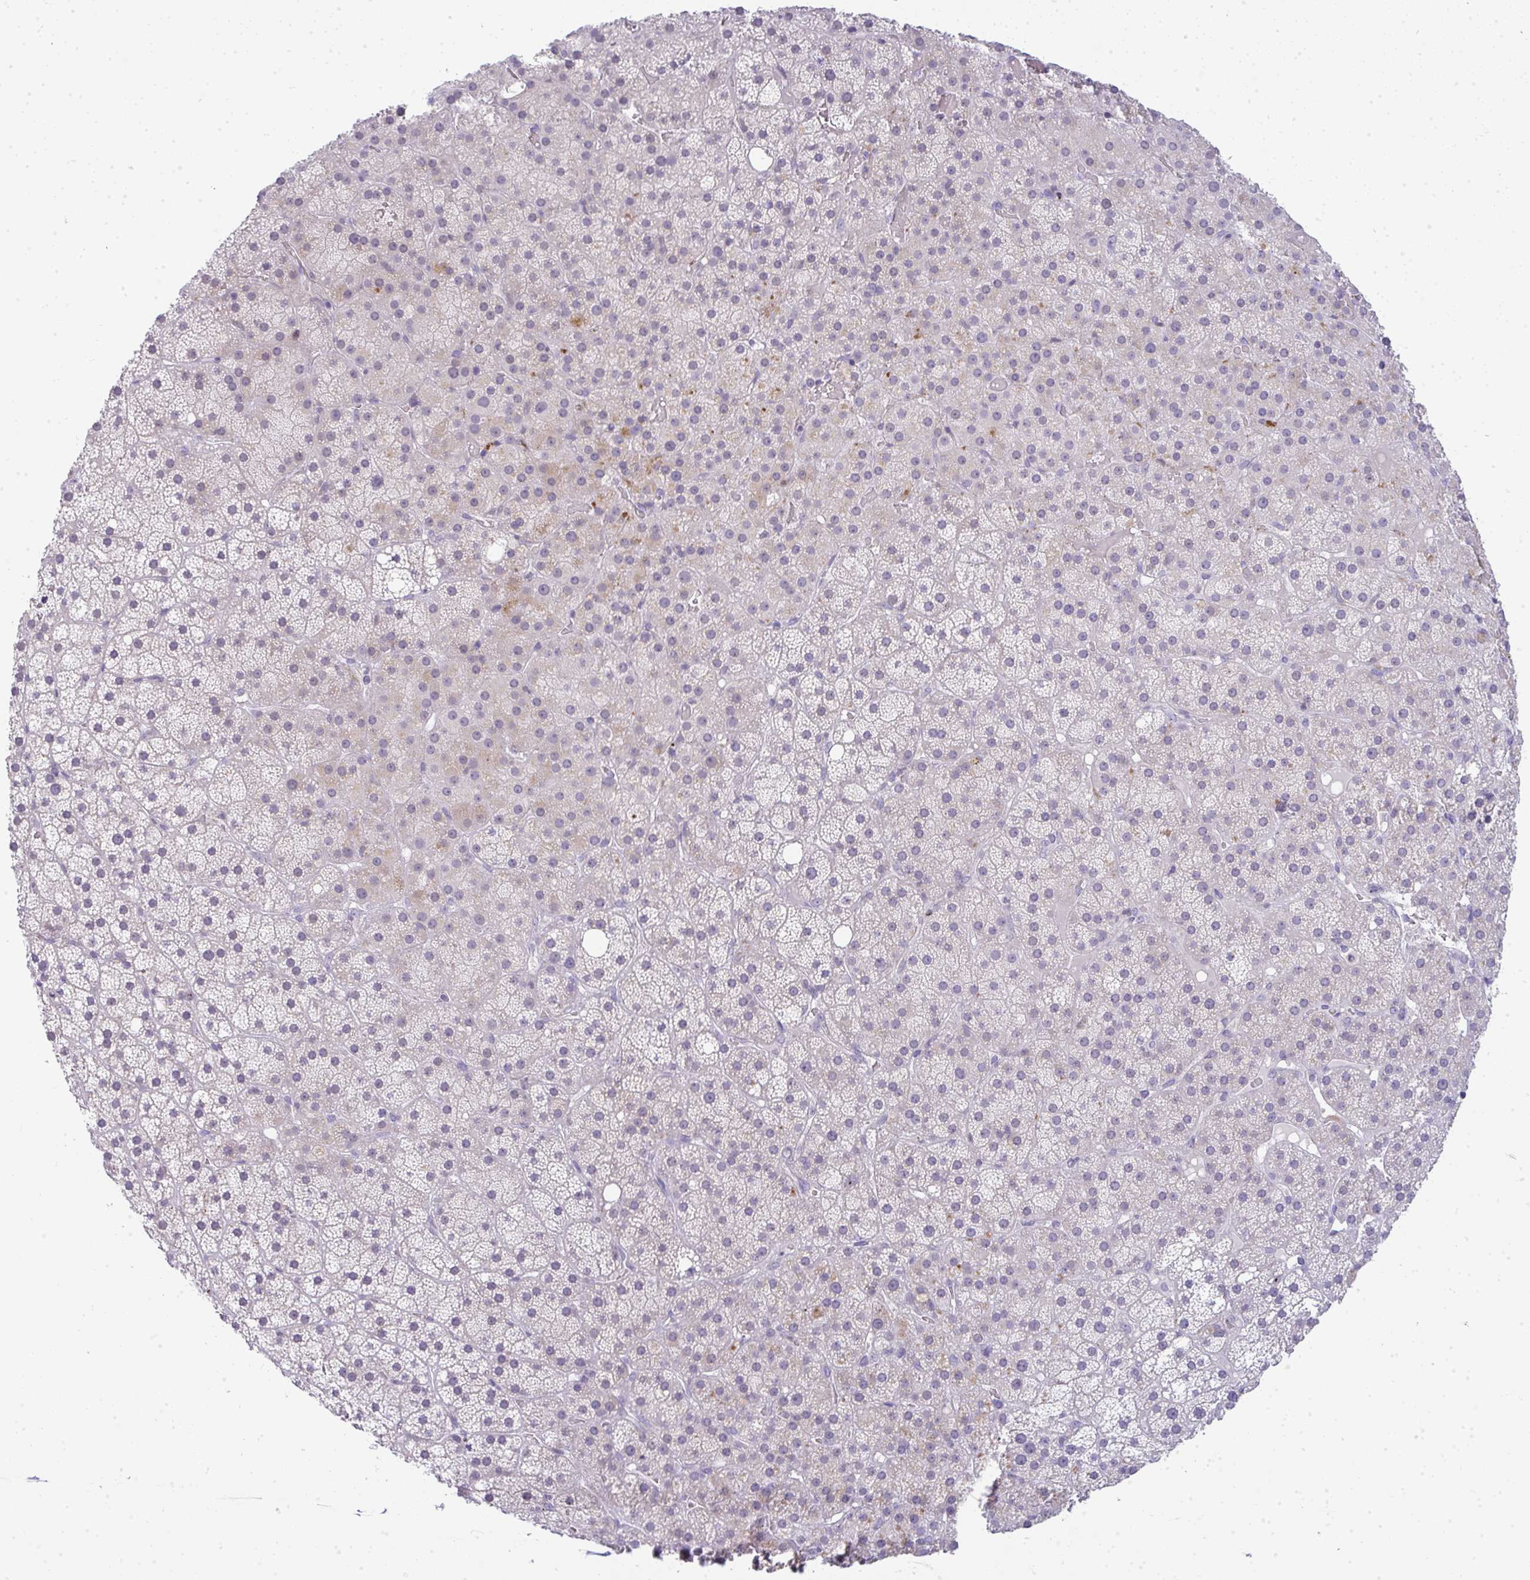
{"staining": {"intensity": "negative", "quantity": "none", "location": "none"}, "tissue": "adrenal gland", "cell_type": "Glandular cells", "image_type": "normal", "snomed": [{"axis": "morphology", "description": "Normal tissue, NOS"}, {"axis": "topography", "description": "Adrenal gland"}], "caption": "Protein analysis of unremarkable adrenal gland reveals no significant staining in glandular cells.", "gene": "VPS4B", "patient": {"sex": "male", "age": 53}}